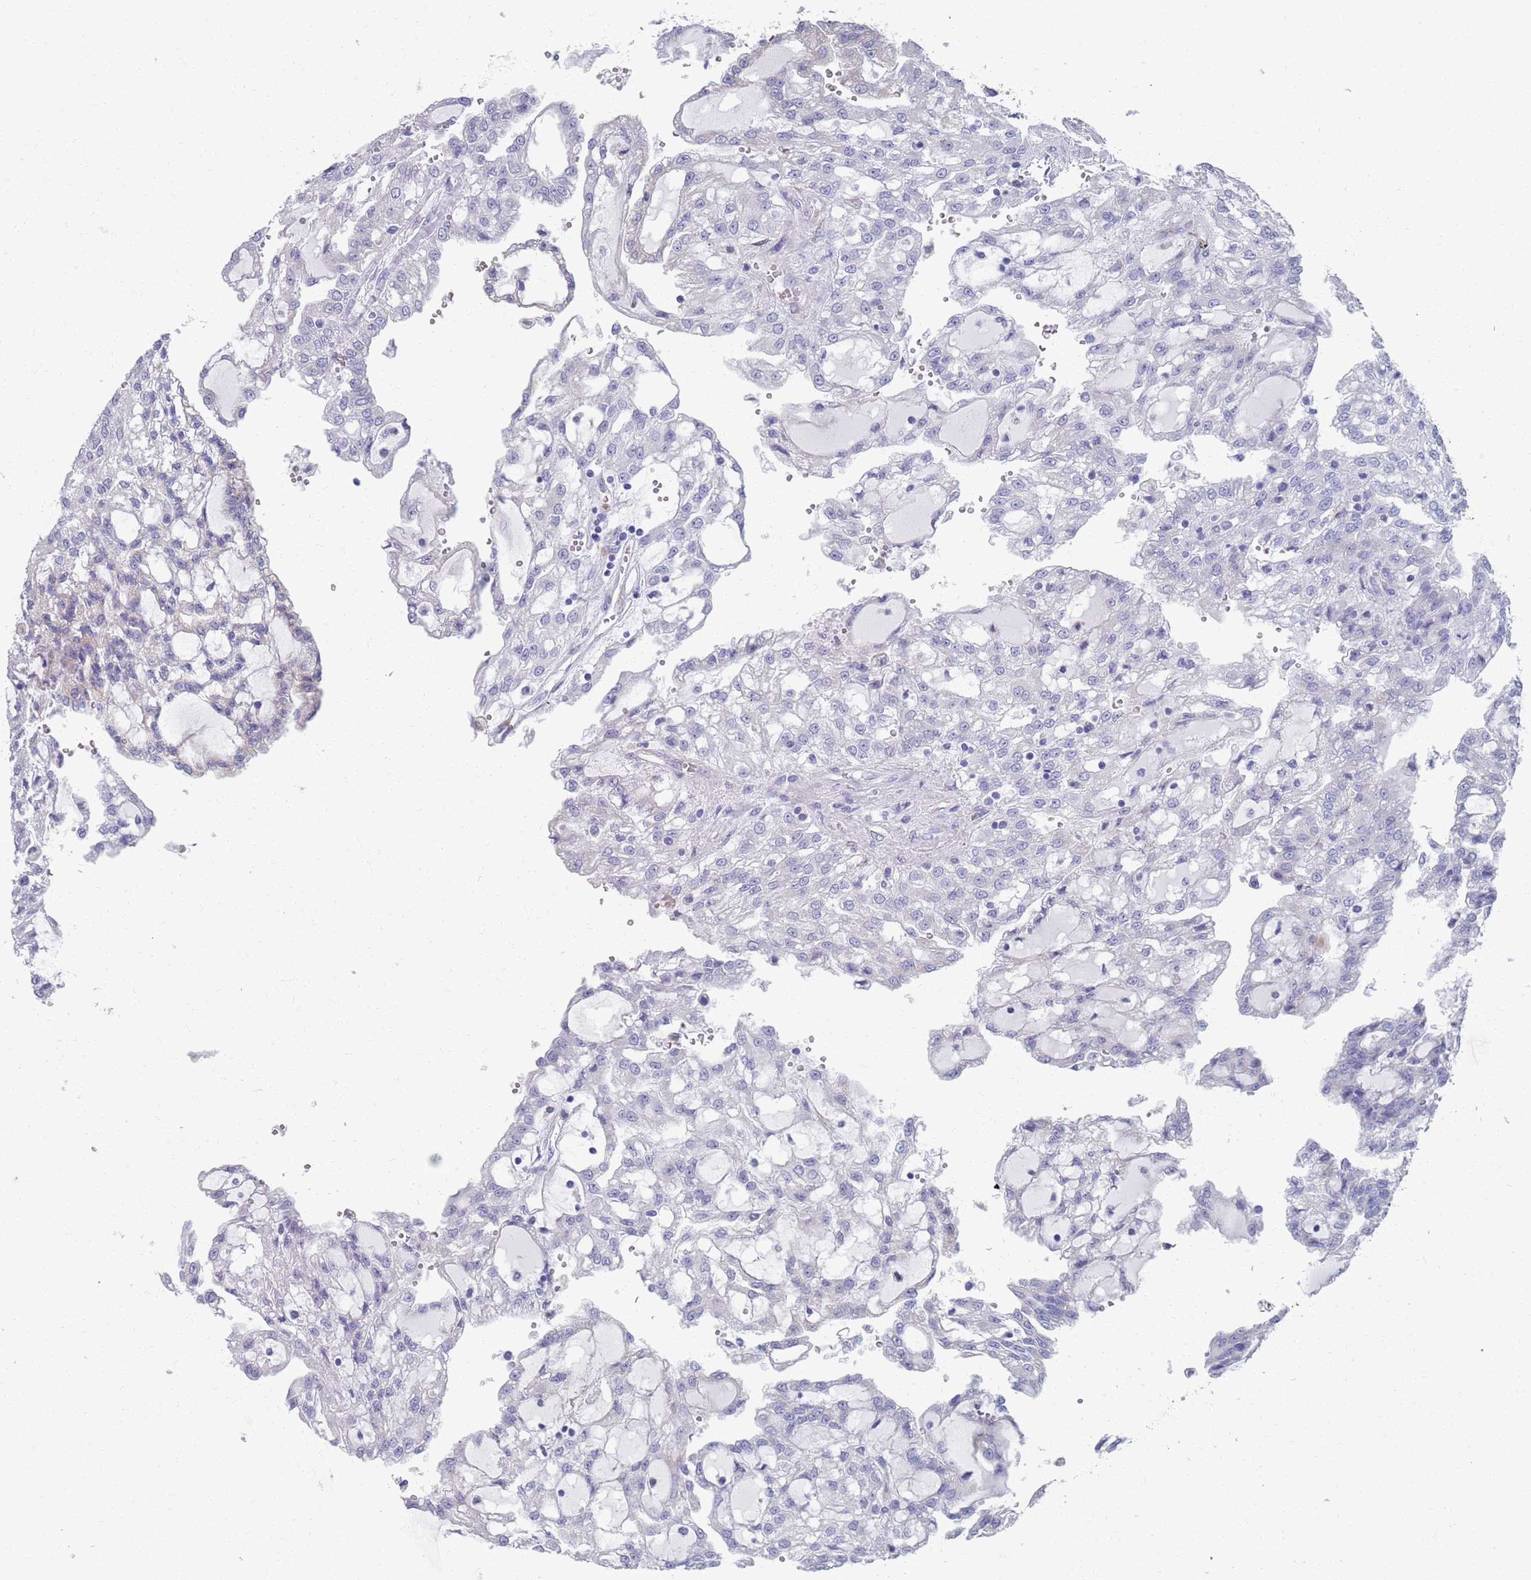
{"staining": {"intensity": "negative", "quantity": "none", "location": "none"}, "tissue": "renal cancer", "cell_type": "Tumor cells", "image_type": "cancer", "snomed": [{"axis": "morphology", "description": "Adenocarcinoma, NOS"}, {"axis": "topography", "description": "Kidney"}], "caption": "Human renal adenocarcinoma stained for a protein using immunohistochemistry shows no positivity in tumor cells.", "gene": "PLOD1", "patient": {"sex": "male", "age": 63}}